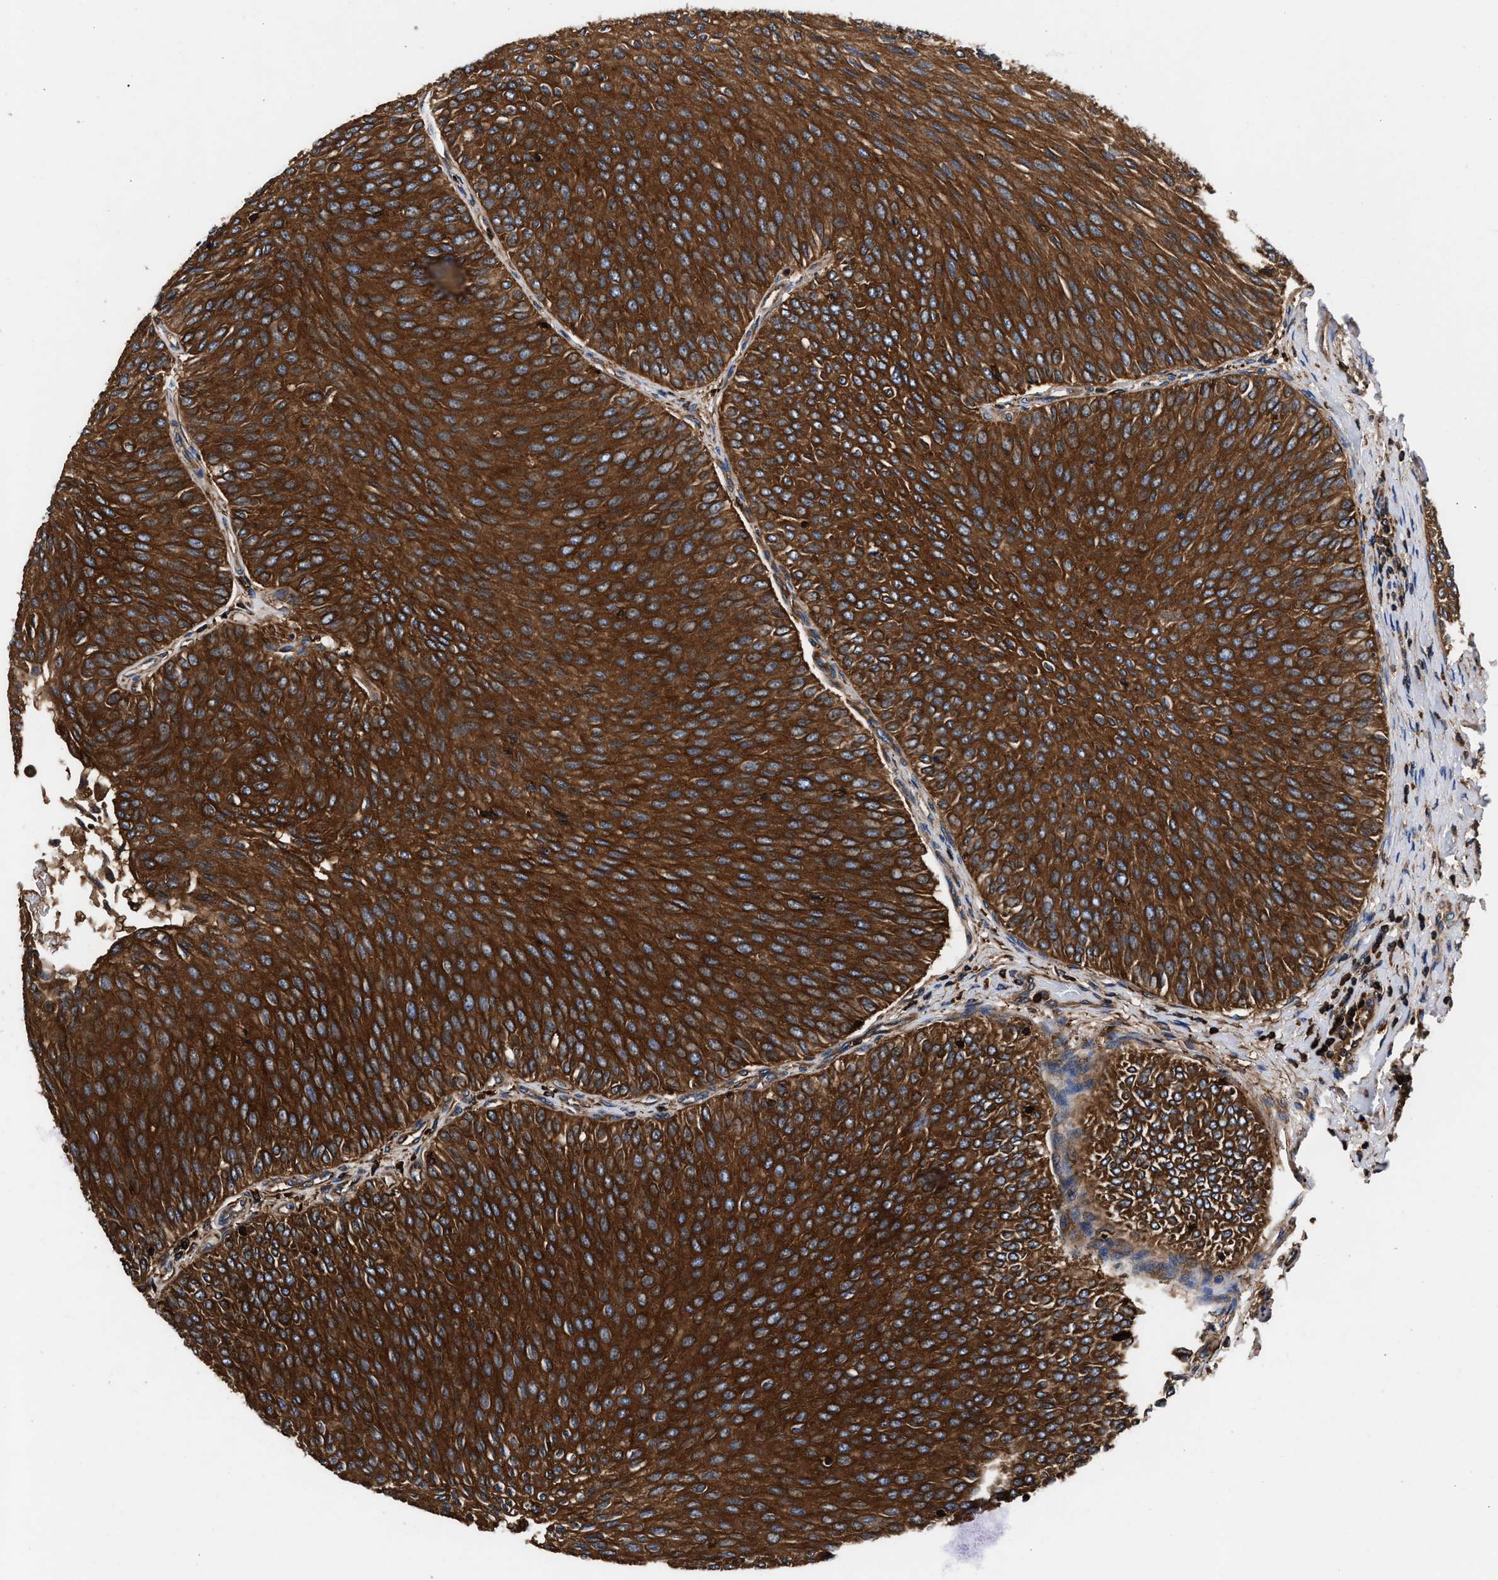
{"staining": {"intensity": "strong", "quantity": ">75%", "location": "cytoplasmic/membranous"}, "tissue": "urothelial cancer", "cell_type": "Tumor cells", "image_type": "cancer", "snomed": [{"axis": "morphology", "description": "Urothelial carcinoma, Low grade"}, {"axis": "topography", "description": "Urinary bladder"}], "caption": "Immunohistochemistry (IHC) staining of low-grade urothelial carcinoma, which displays high levels of strong cytoplasmic/membranous expression in approximately >75% of tumor cells indicating strong cytoplasmic/membranous protein expression. The staining was performed using DAB (3,3'-diaminobenzidine) (brown) for protein detection and nuclei were counterstained in hematoxylin (blue).", "gene": "KYAT1", "patient": {"sex": "male", "age": 78}}